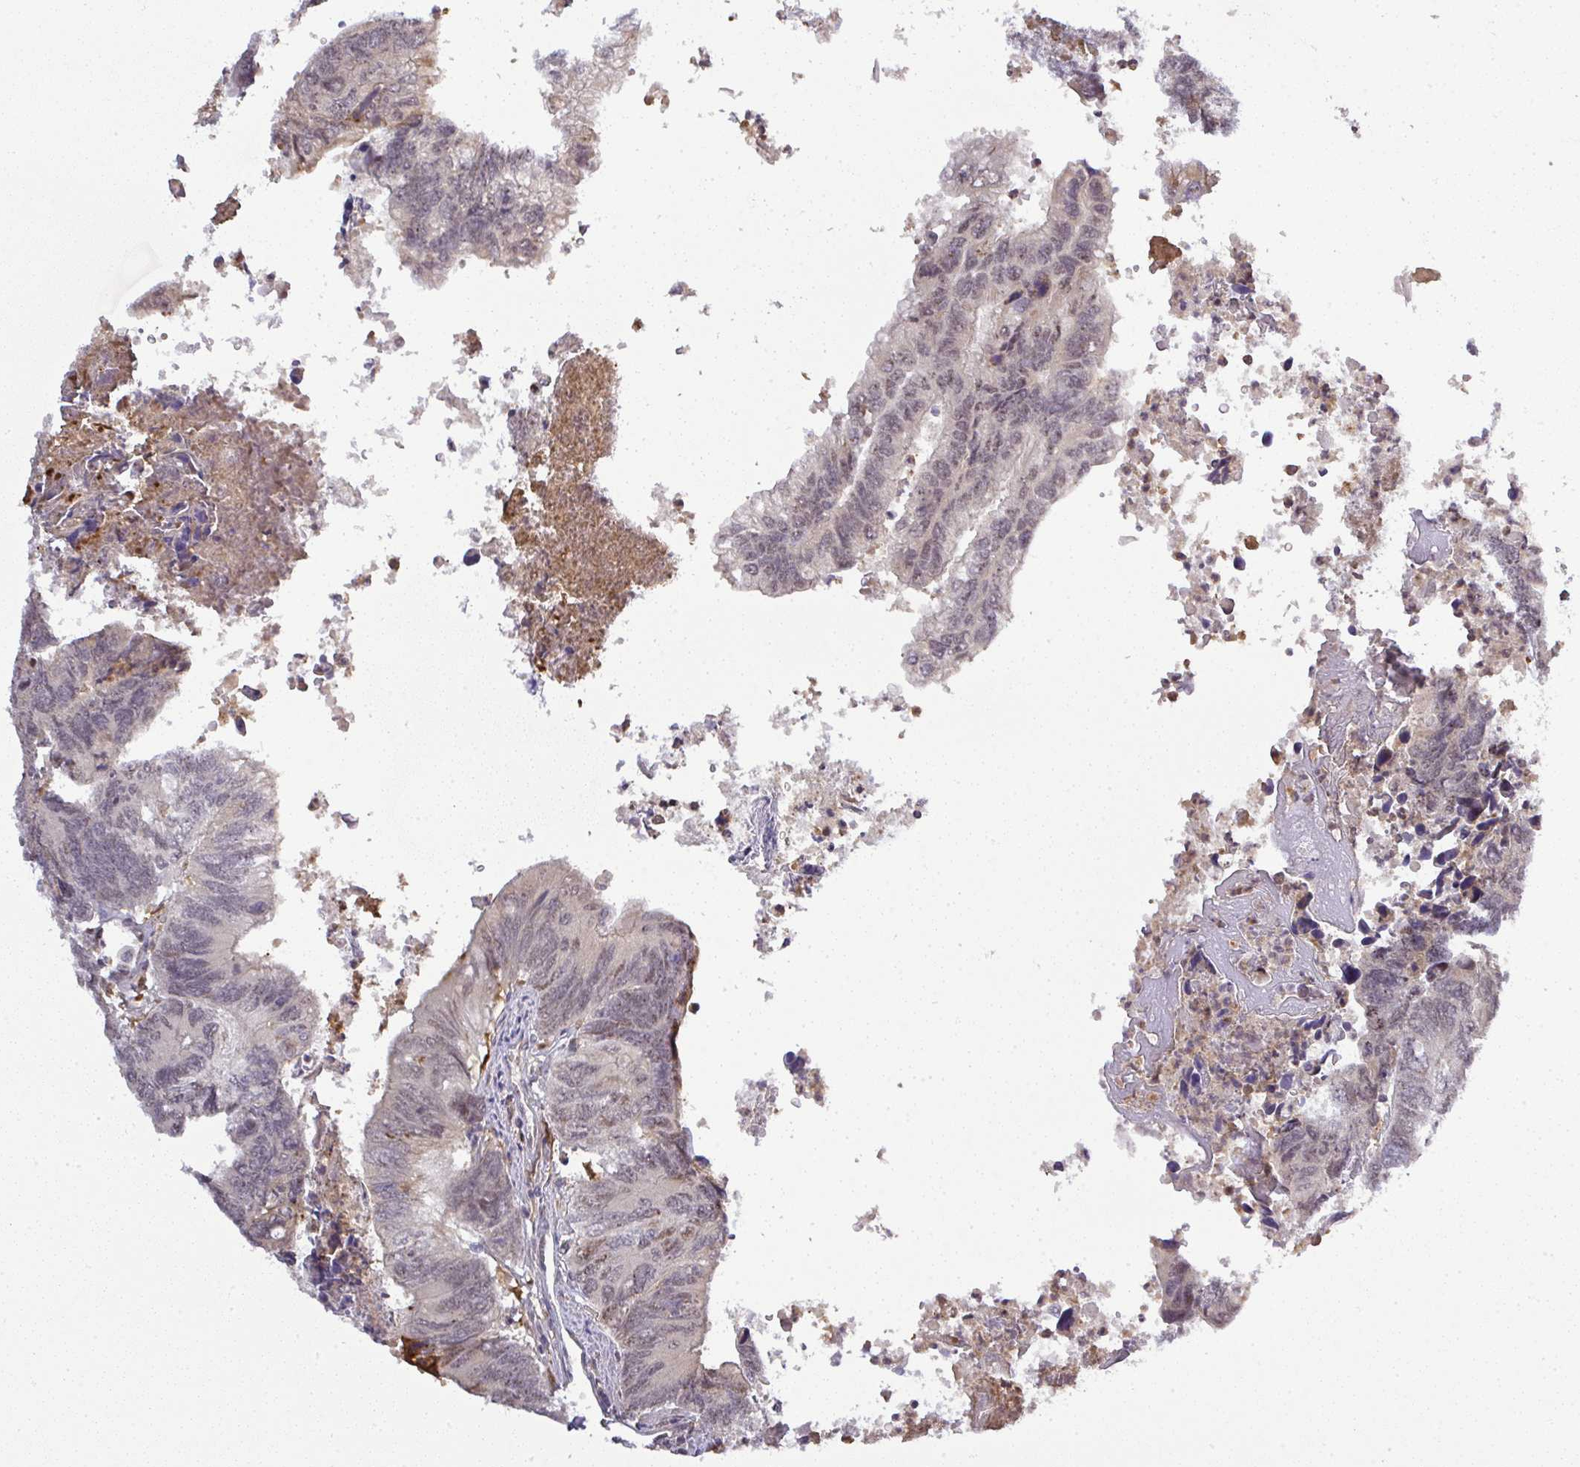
{"staining": {"intensity": "weak", "quantity": "<25%", "location": "nuclear"}, "tissue": "colorectal cancer", "cell_type": "Tumor cells", "image_type": "cancer", "snomed": [{"axis": "morphology", "description": "Adenocarcinoma, NOS"}, {"axis": "topography", "description": "Colon"}], "caption": "A micrograph of adenocarcinoma (colorectal) stained for a protein demonstrates no brown staining in tumor cells.", "gene": "FAM153A", "patient": {"sex": "female", "age": 67}}